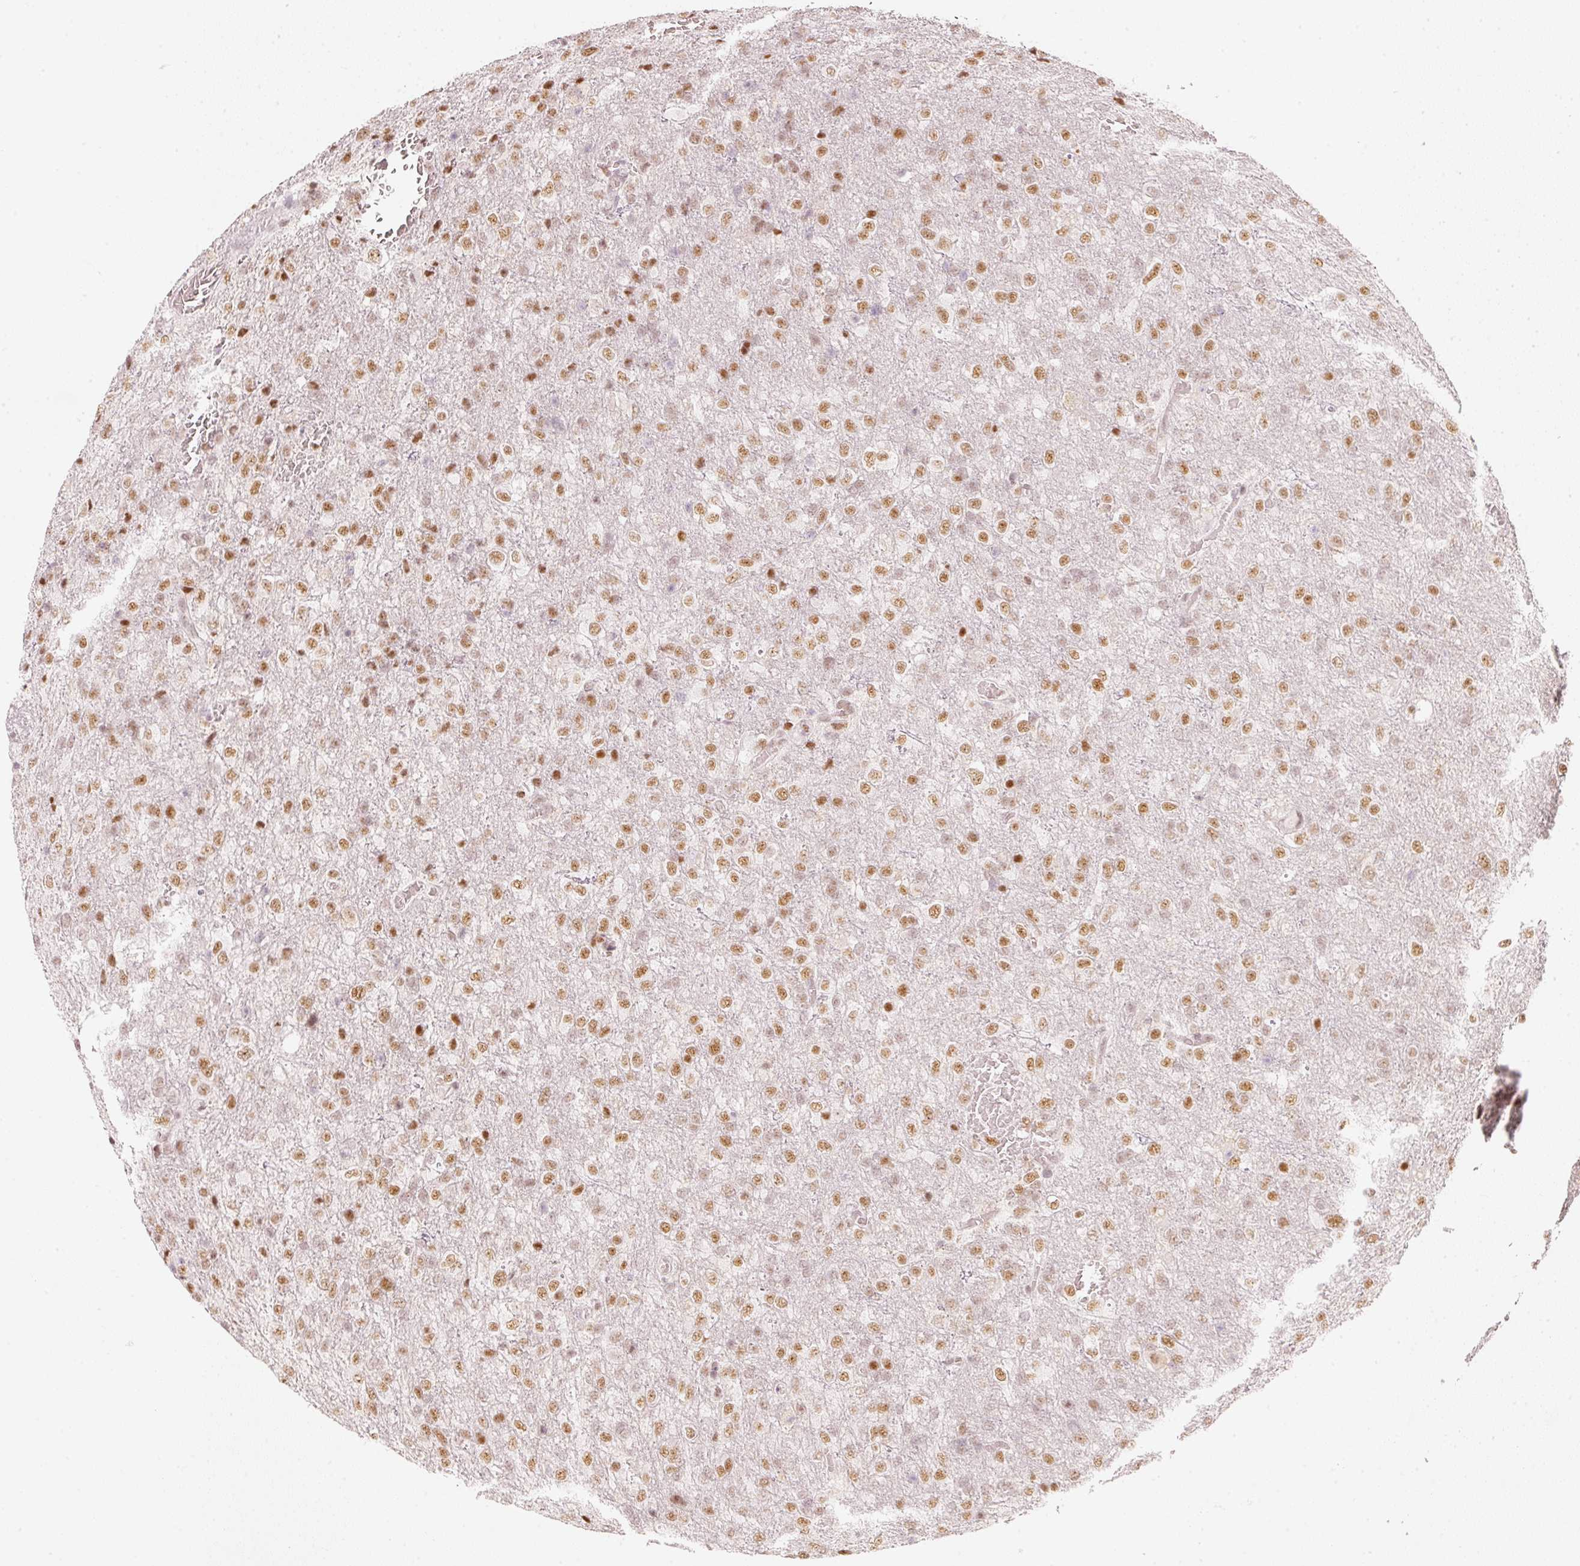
{"staining": {"intensity": "moderate", "quantity": ">75%", "location": "nuclear"}, "tissue": "glioma", "cell_type": "Tumor cells", "image_type": "cancer", "snomed": [{"axis": "morphology", "description": "Glioma, malignant, High grade"}, {"axis": "topography", "description": "Brain"}], "caption": "Protein staining of high-grade glioma (malignant) tissue exhibits moderate nuclear staining in approximately >75% of tumor cells.", "gene": "PPP1R10", "patient": {"sex": "female", "age": 74}}